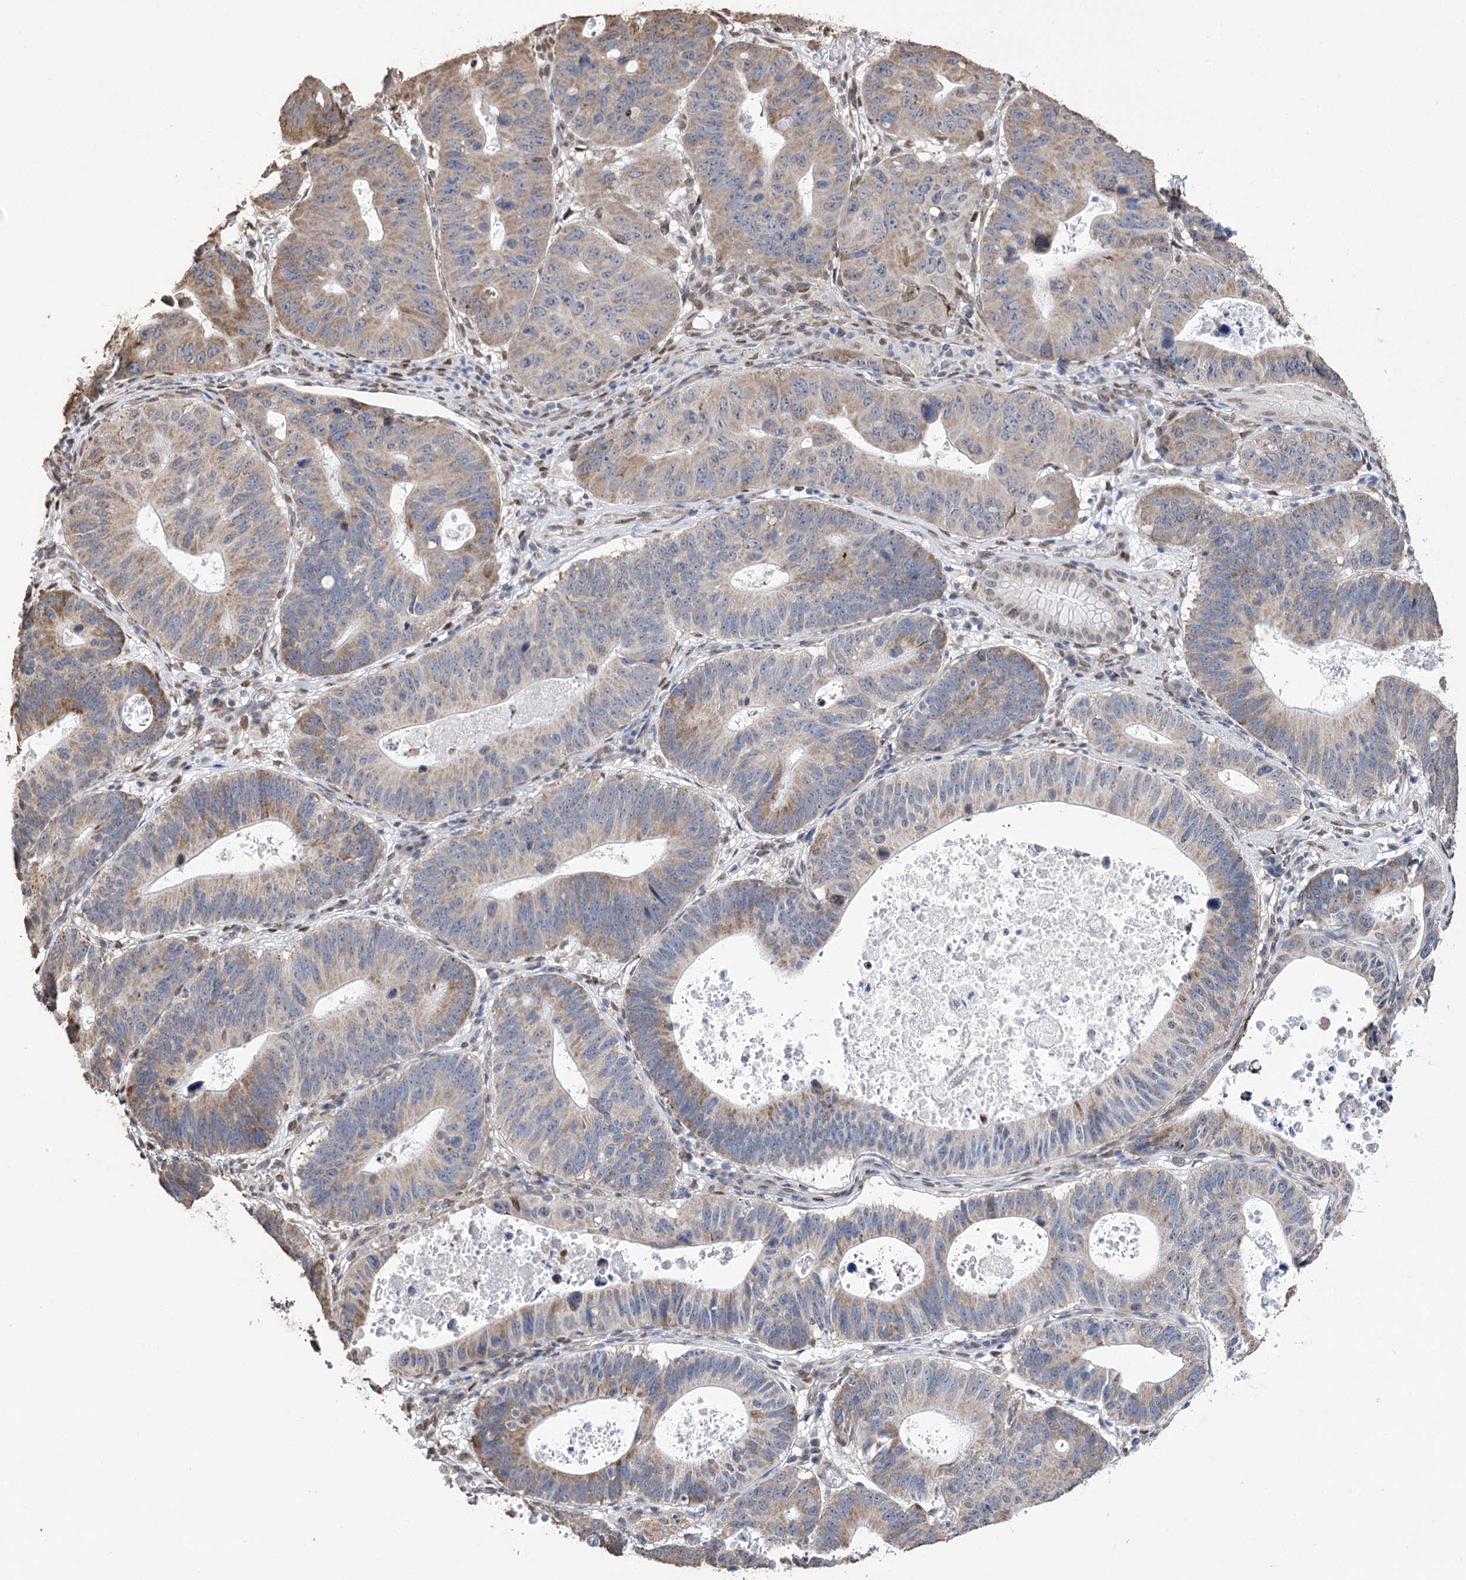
{"staining": {"intensity": "moderate", "quantity": ">75%", "location": "cytoplasmic/membranous"}, "tissue": "stomach cancer", "cell_type": "Tumor cells", "image_type": "cancer", "snomed": [{"axis": "morphology", "description": "Adenocarcinoma, NOS"}, {"axis": "topography", "description": "Stomach"}], "caption": "Moderate cytoplasmic/membranous staining for a protein is identified in approximately >75% of tumor cells of stomach cancer (adenocarcinoma) using IHC.", "gene": "NFU1", "patient": {"sex": "male", "age": 59}}